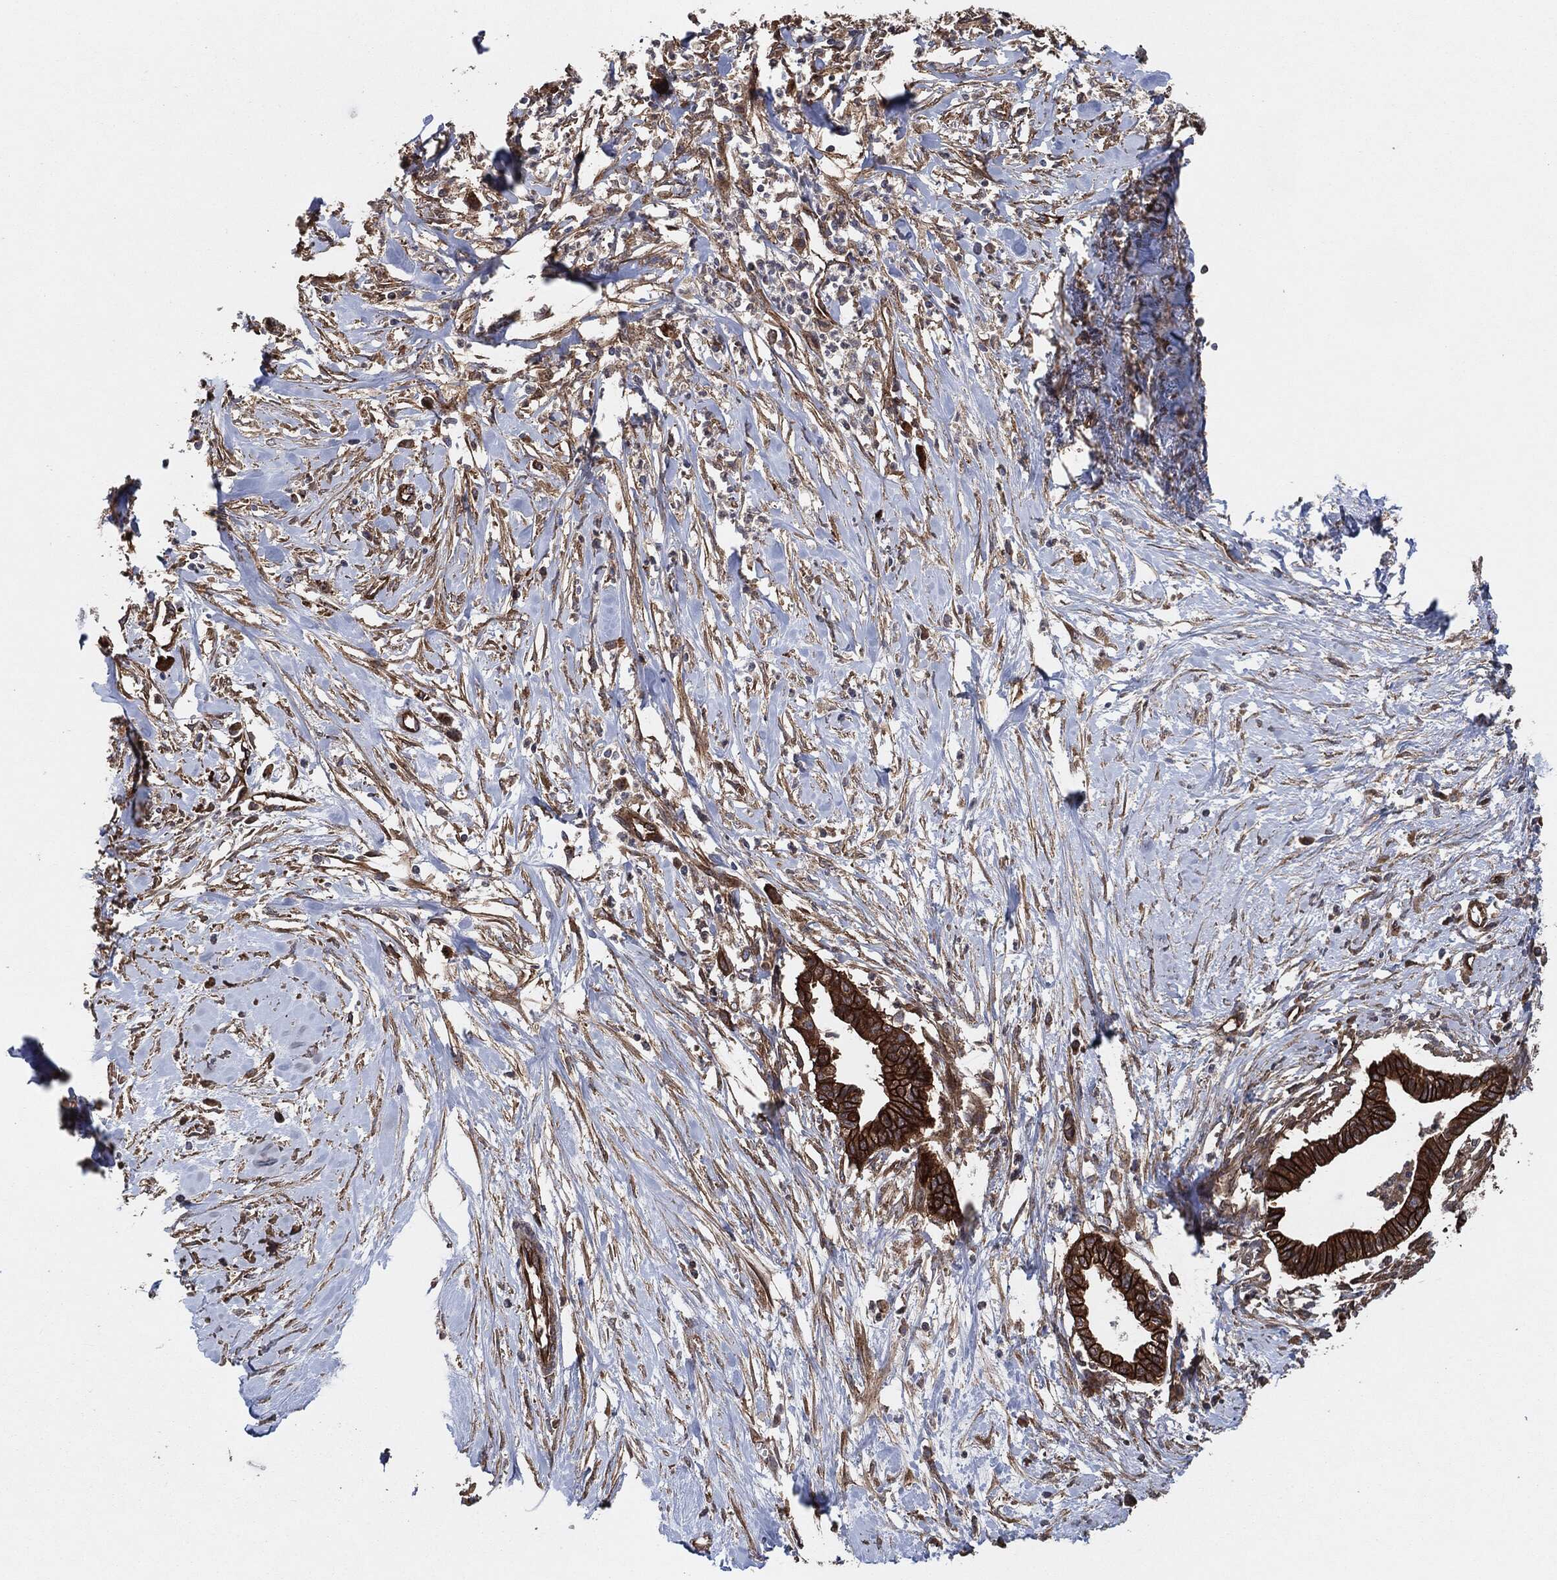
{"staining": {"intensity": "strong", "quantity": ">75%", "location": "cytoplasmic/membranous"}, "tissue": "pancreatic cancer", "cell_type": "Tumor cells", "image_type": "cancer", "snomed": [{"axis": "morphology", "description": "Normal tissue, NOS"}, {"axis": "morphology", "description": "Adenocarcinoma, NOS"}, {"axis": "topography", "description": "Pancreas"}], "caption": "This histopathology image exhibits pancreatic cancer (adenocarcinoma) stained with immunohistochemistry to label a protein in brown. The cytoplasmic/membranous of tumor cells show strong positivity for the protein. Nuclei are counter-stained blue.", "gene": "CTNNA1", "patient": {"sex": "female", "age": 58}}